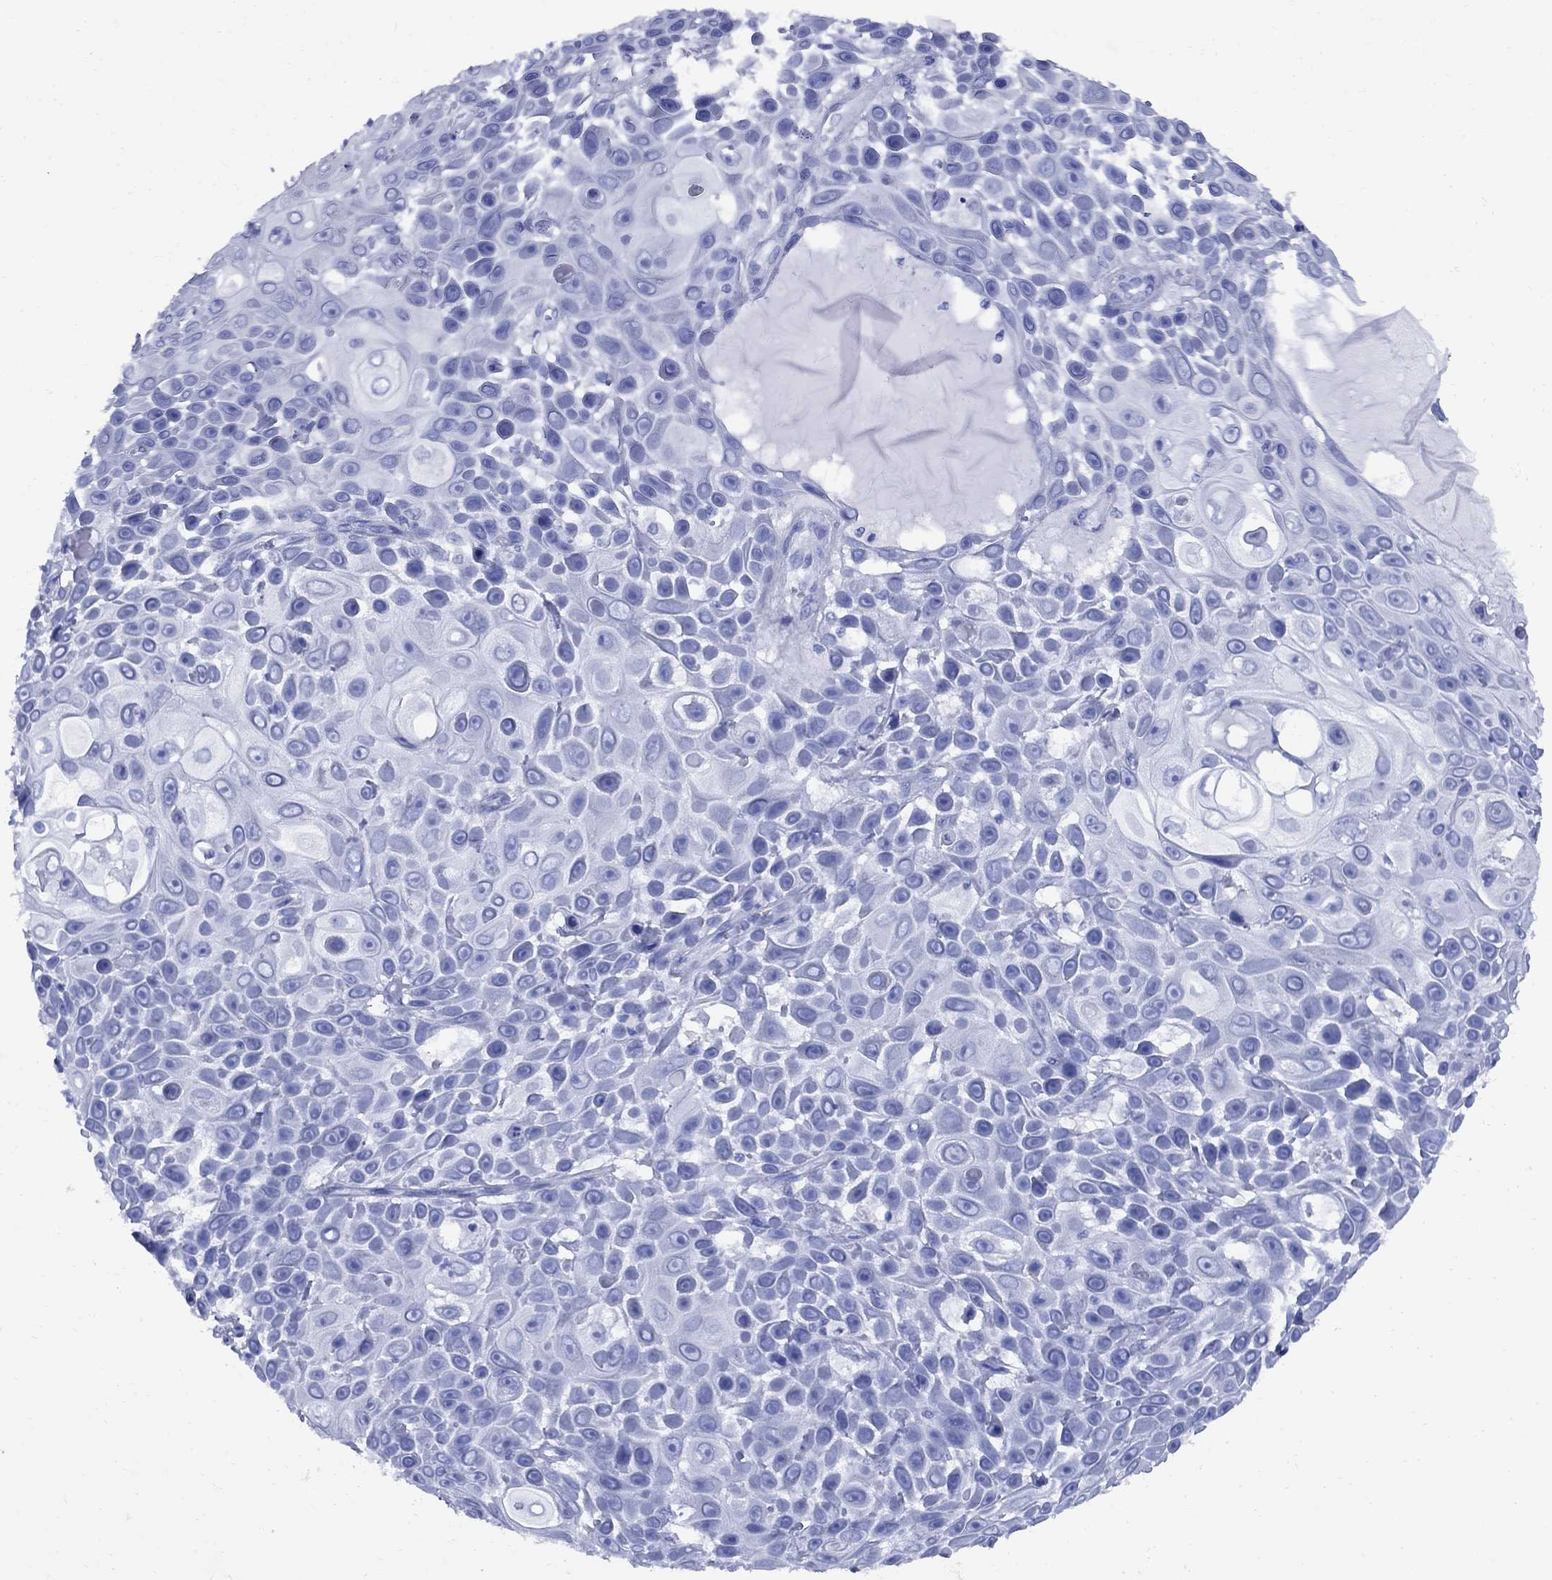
{"staining": {"intensity": "negative", "quantity": "none", "location": "none"}, "tissue": "skin cancer", "cell_type": "Tumor cells", "image_type": "cancer", "snomed": [{"axis": "morphology", "description": "Squamous cell carcinoma, NOS"}, {"axis": "topography", "description": "Skin"}], "caption": "This image is of skin cancer (squamous cell carcinoma) stained with IHC to label a protein in brown with the nuclei are counter-stained blue. There is no expression in tumor cells.", "gene": "SMCP", "patient": {"sex": "male", "age": 82}}